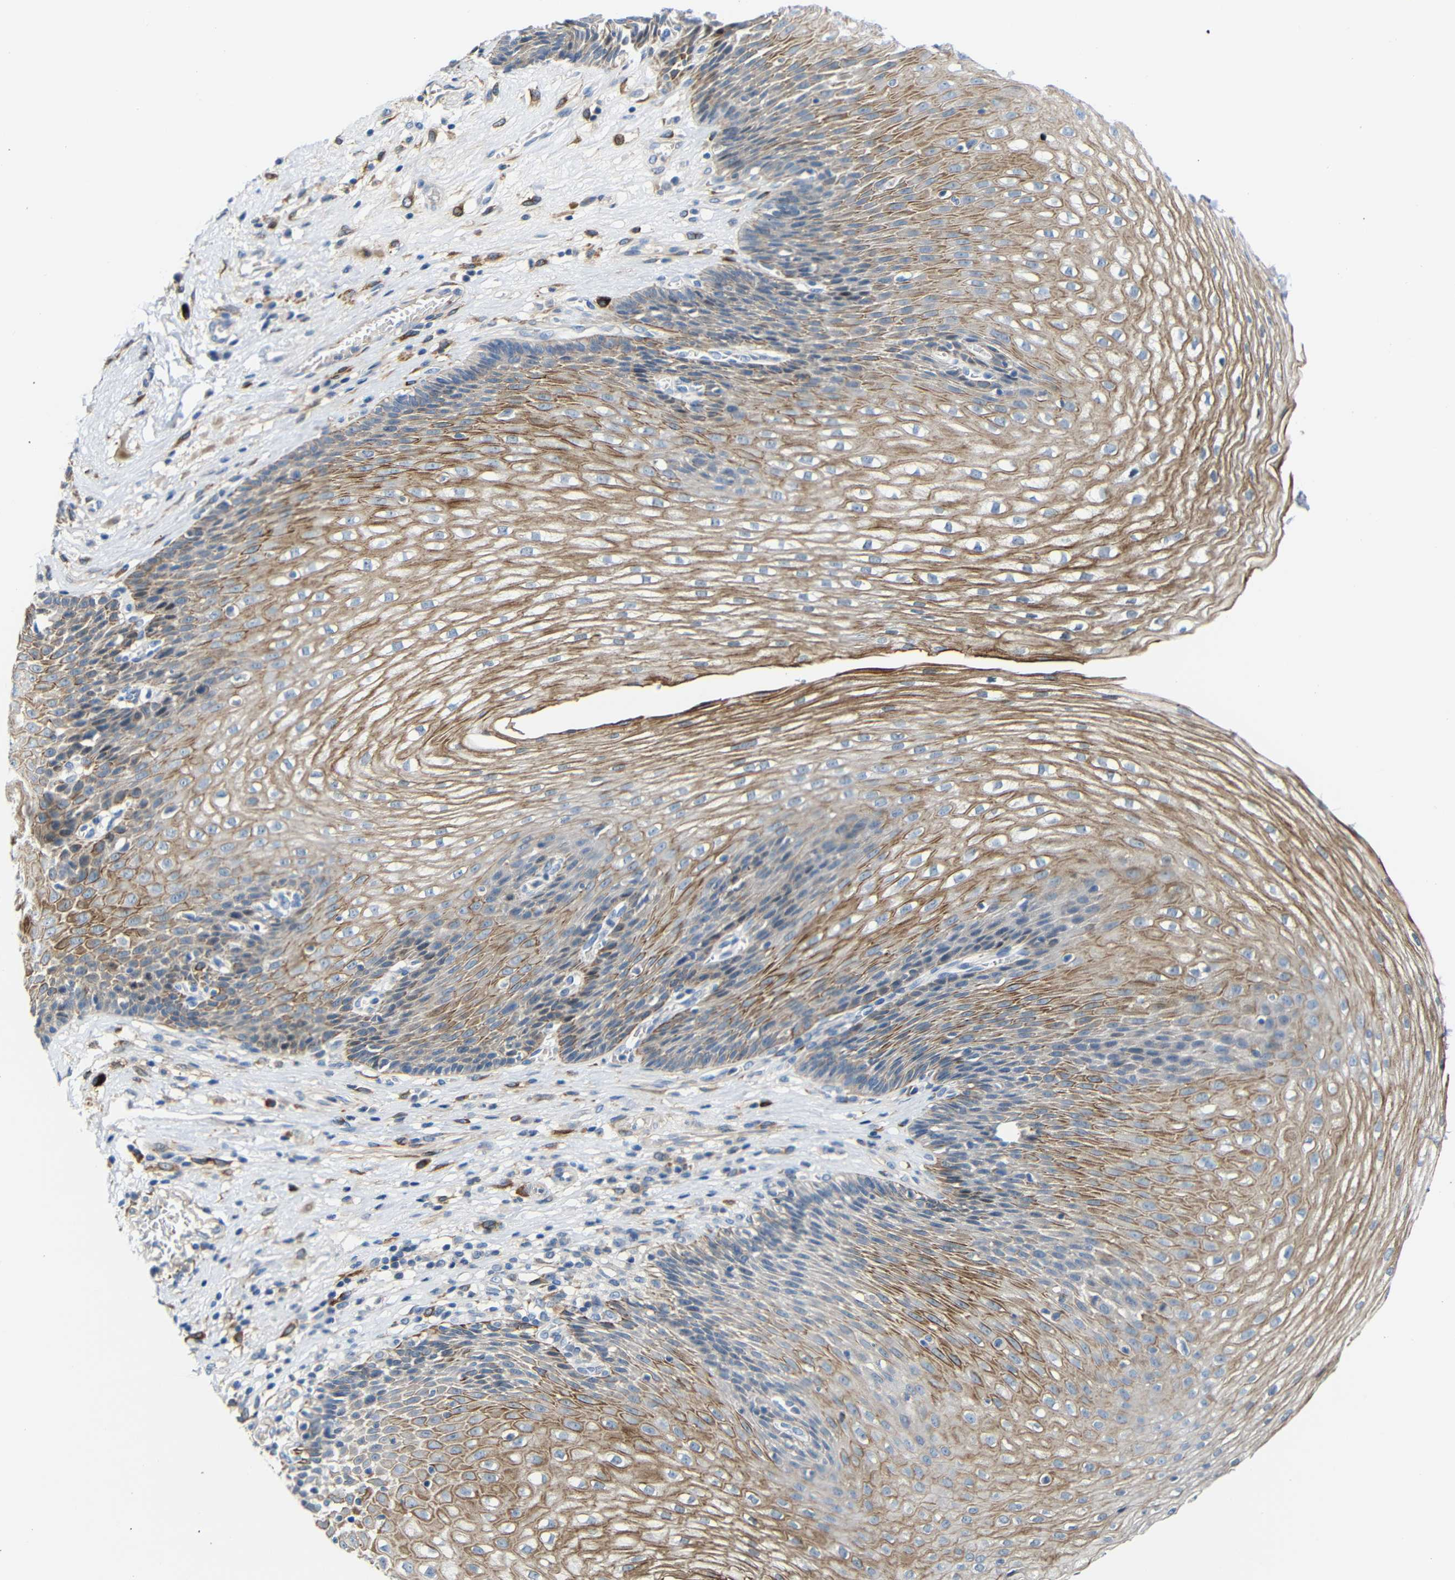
{"staining": {"intensity": "moderate", "quantity": ">75%", "location": "cytoplasmic/membranous"}, "tissue": "esophagus", "cell_type": "Squamous epithelial cells", "image_type": "normal", "snomed": [{"axis": "morphology", "description": "Normal tissue, NOS"}, {"axis": "topography", "description": "Esophagus"}], "caption": "Protein analysis of normal esophagus demonstrates moderate cytoplasmic/membranous expression in about >75% of squamous epithelial cells.", "gene": "DCLK1", "patient": {"sex": "male", "age": 48}}